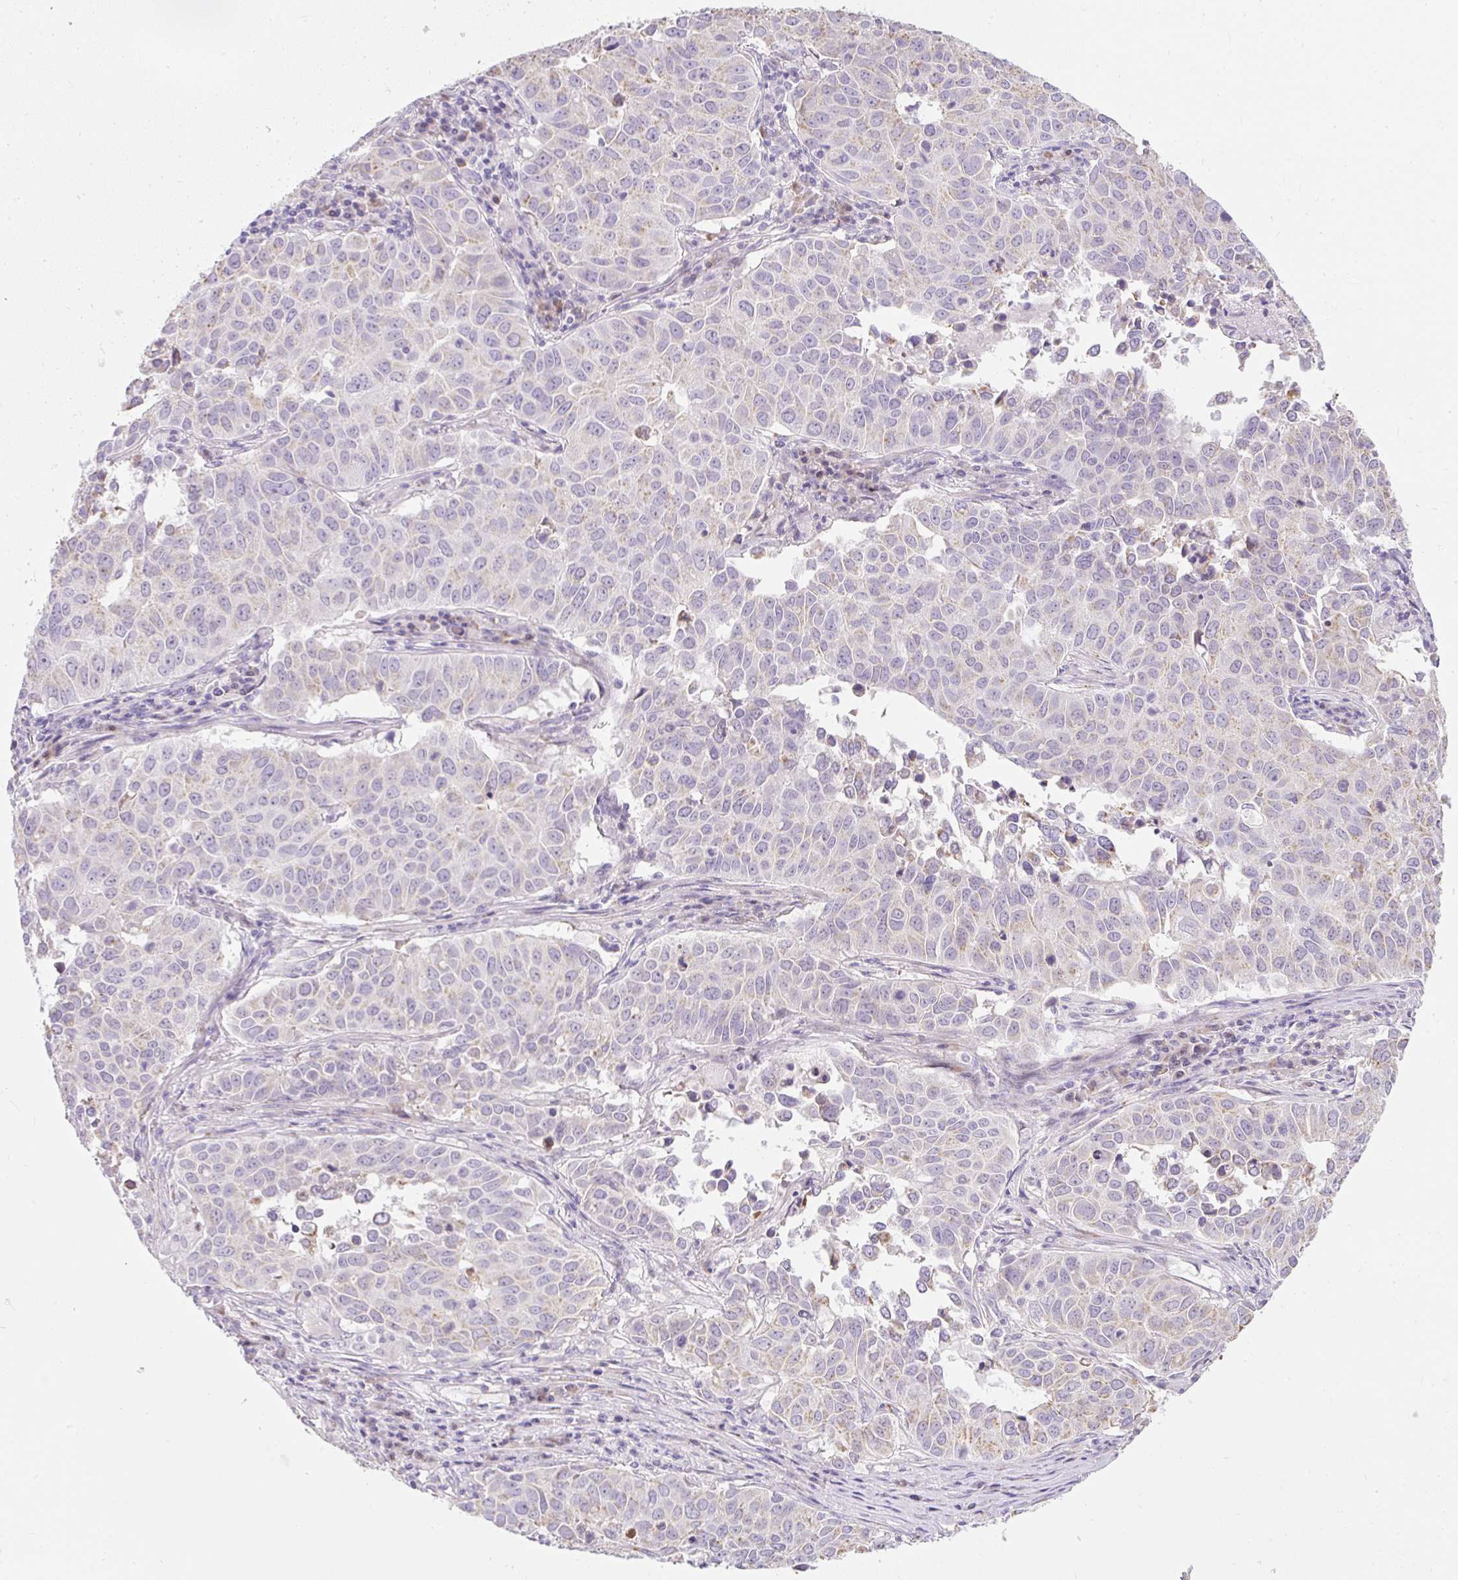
{"staining": {"intensity": "weak", "quantity": "25%-75%", "location": "cytoplasmic/membranous"}, "tissue": "lung cancer", "cell_type": "Tumor cells", "image_type": "cancer", "snomed": [{"axis": "morphology", "description": "Adenocarcinoma, NOS"}, {"axis": "topography", "description": "Lung"}], "caption": "Immunohistochemistry (IHC) micrograph of human lung cancer (adenocarcinoma) stained for a protein (brown), which displays low levels of weak cytoplasmic/membranous staining in about 25%-75% of tumor cells.", "gene": "DTX4", "patient": {"sex": "female", "age": 50}}